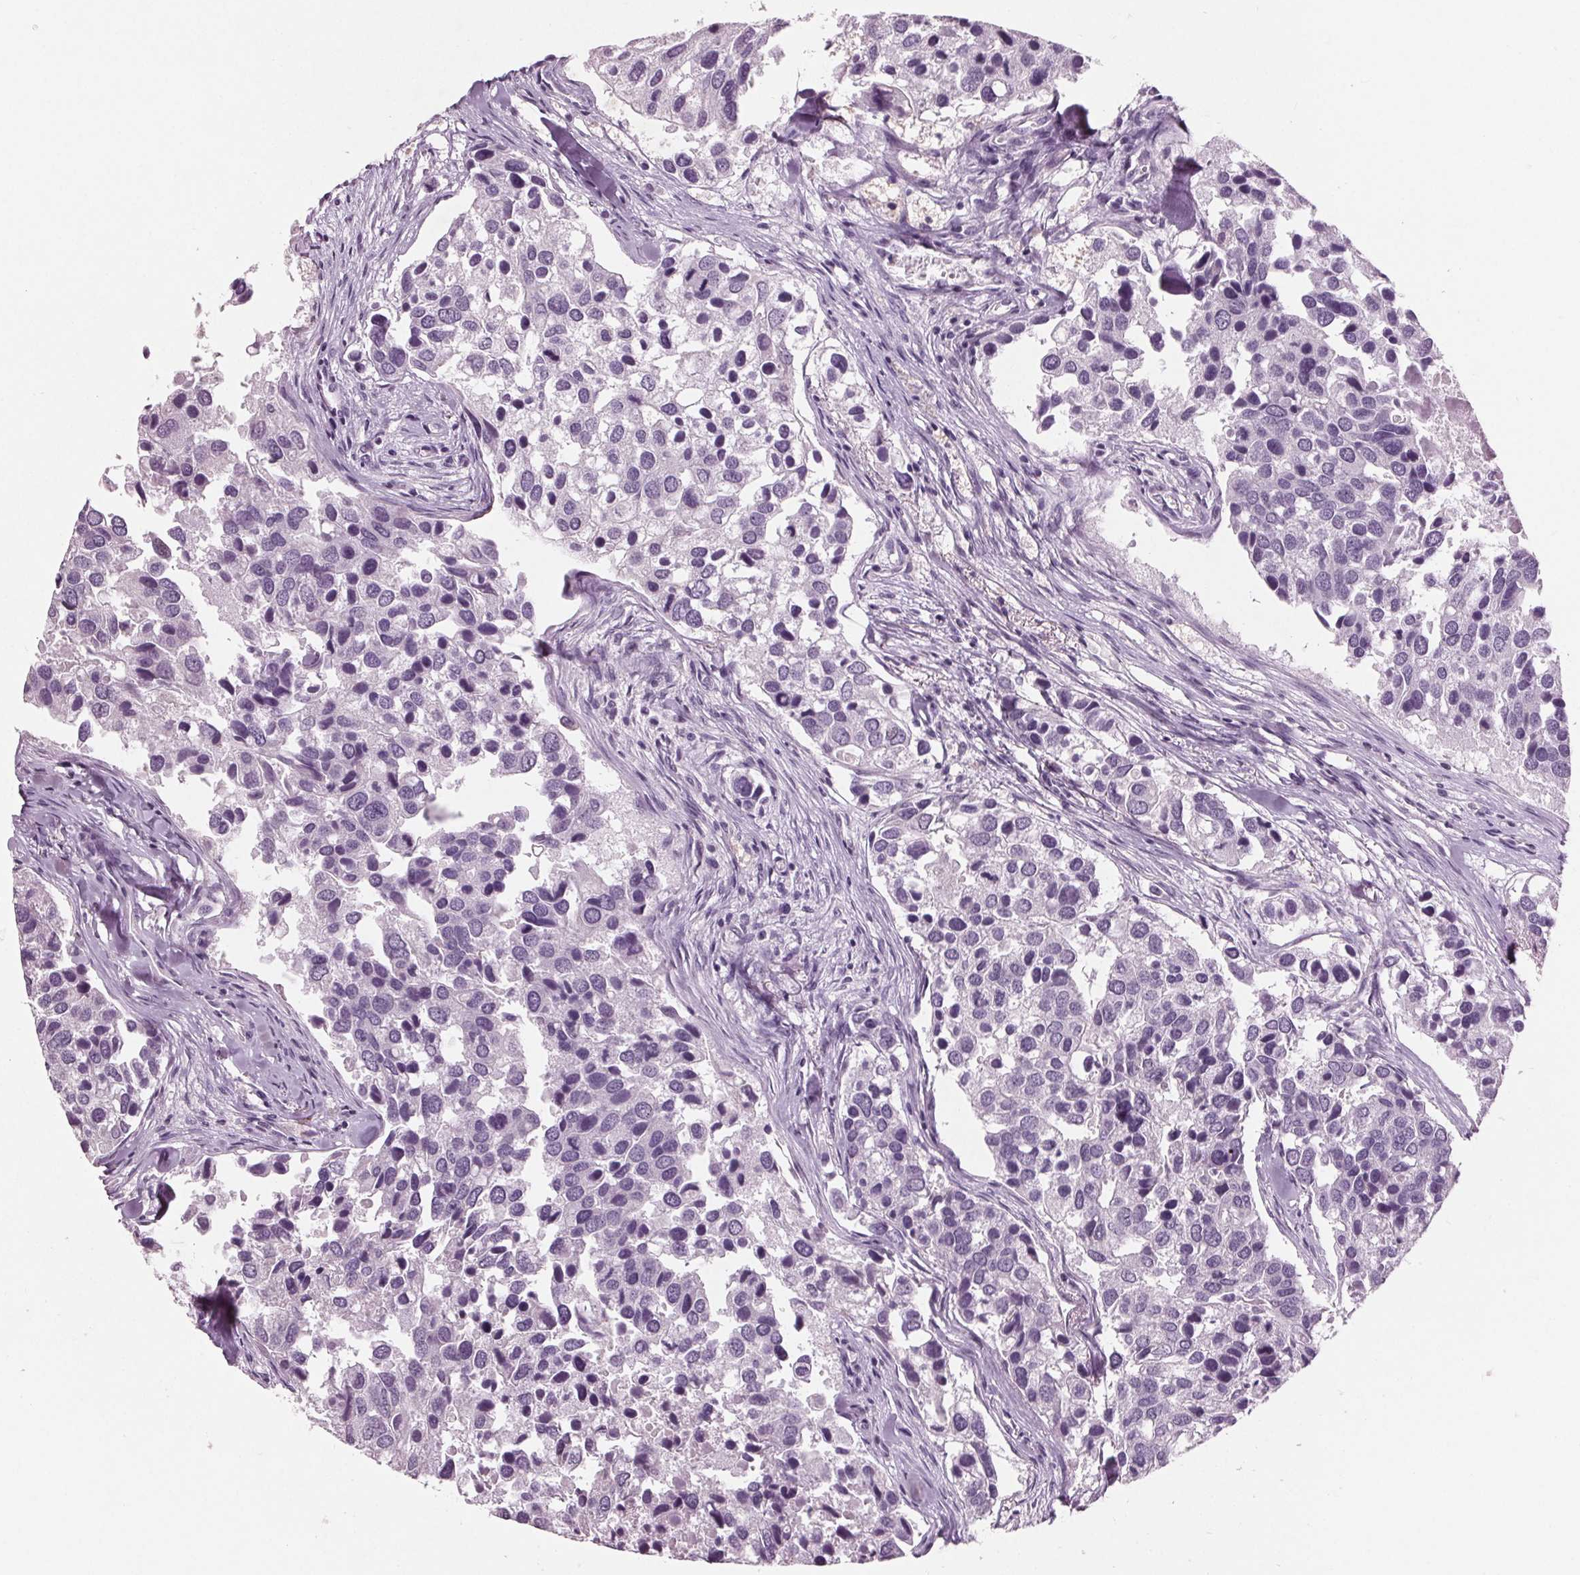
{"staining": {"intensity": "negative", "quantity": "none", "location": "none"}, "tissue": "breast cancer", "cell_type": "Tumor cells", "image_type": "cancer", "snomed": [{"axis": "morphology", "description": "Duct carcinoma"}, {"axis": "topography", "description": "Breast"}], "caption": "Immunohistochemical staining of infiltrating ductal carcinoma (breast) reveals no significant positivity in tumor cells.", "gene": "AMBP", "patient": {"sex": "female", "age": 83}}